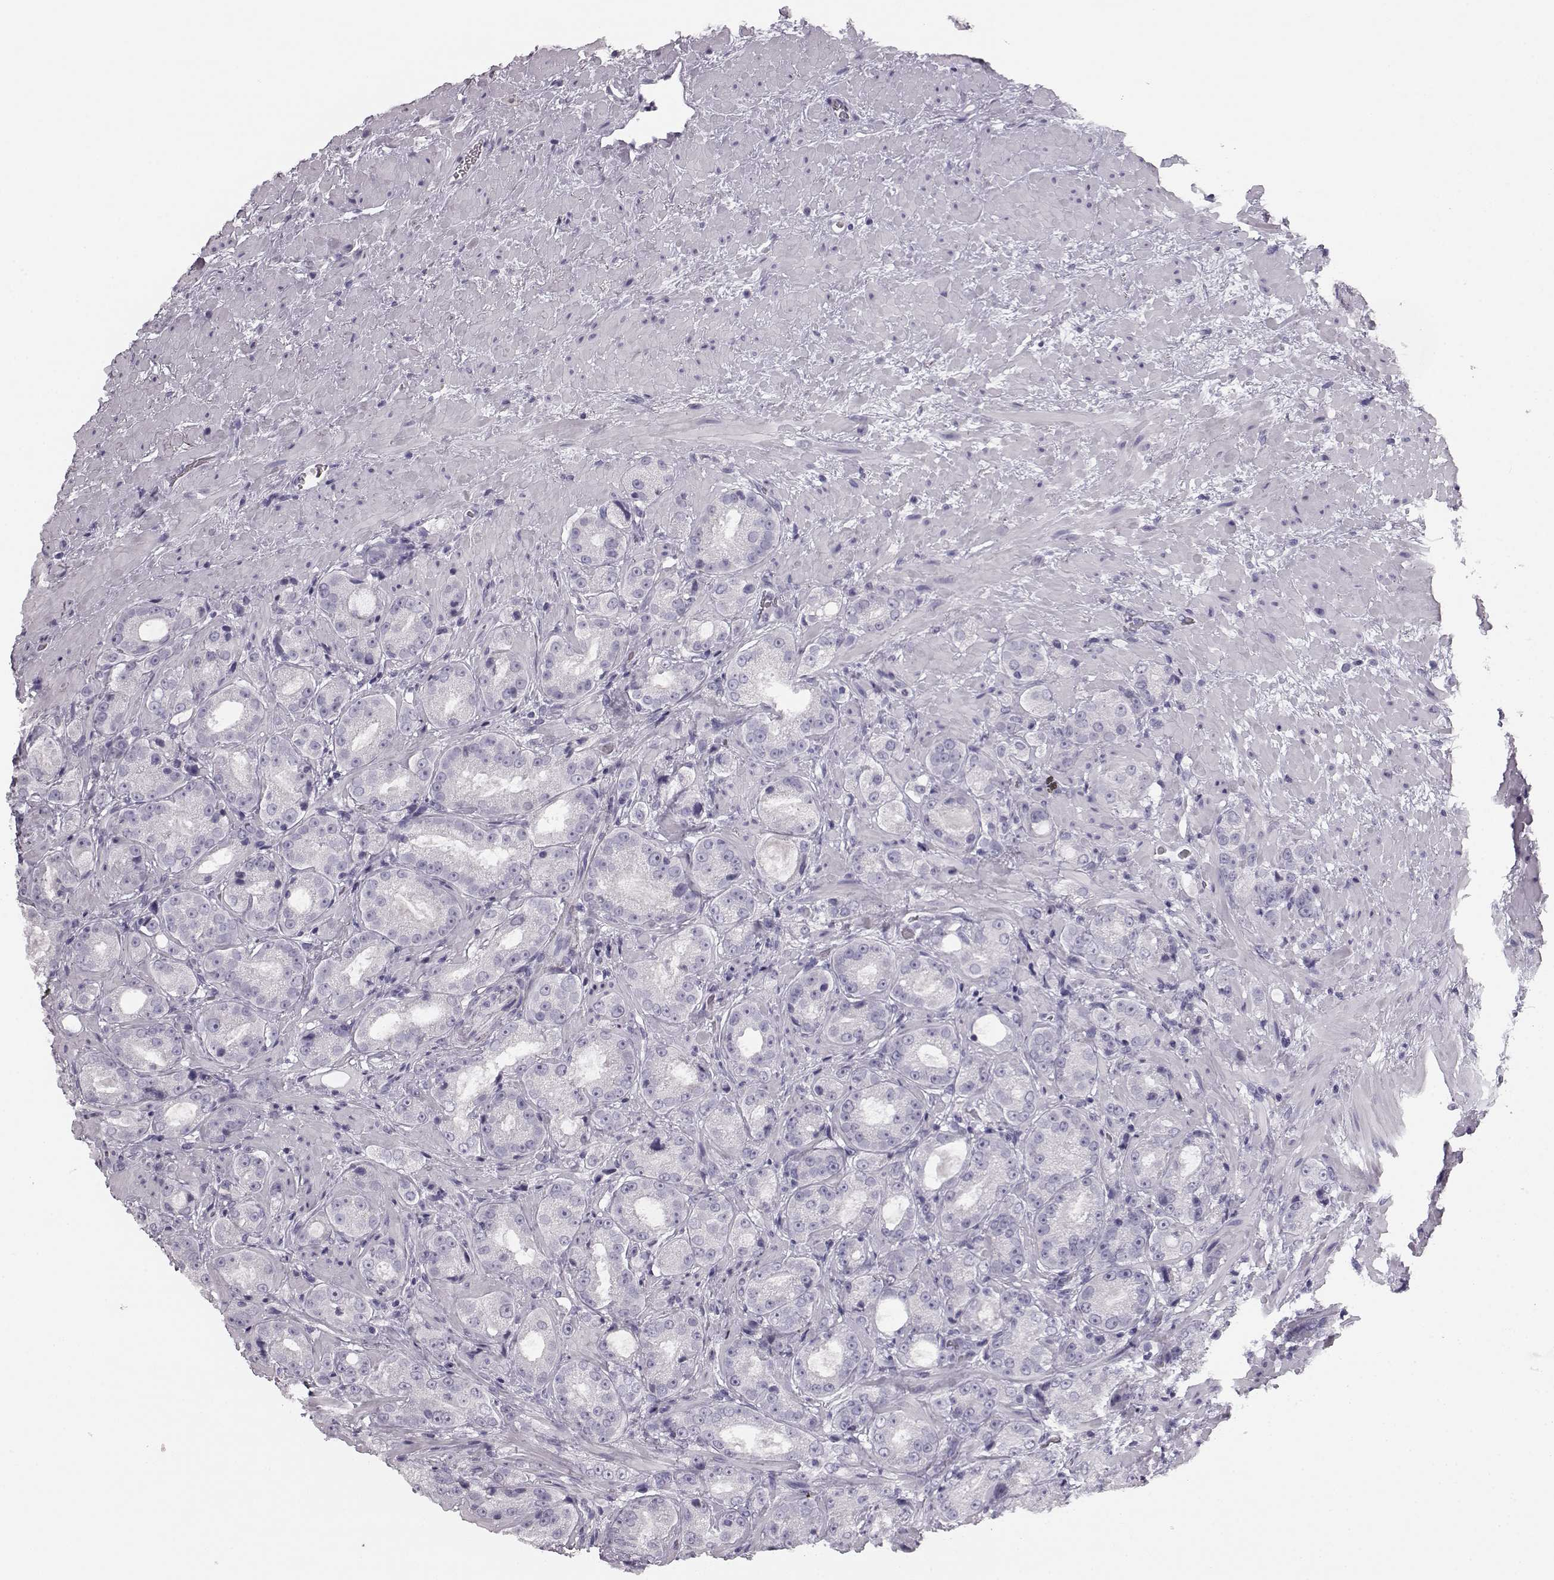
{"staining": {"intensity": "negative", "quantity": "none", "location": "none"}, "tissue": "prostate cancer", "cell_type": "Tumor cells", "image_type": "cancer", "snomed": [{"axis": "morphology", "description": "Normal tissue, NOS"}, {"axis": "morphology", "description": "Adenocarcinoma, High grade"}, {"axis": "topography", "description": "Prostate"}], "caption": "A high-resolution photomicrograph shows immunohistochemistry staining of prostate cancer (high-grade adenocarcinoma), which reveals no significant expression in tumor cells. (Stains: DAB (3,3'-diaminobenzidine) immunohistochemistry (IHC) with hematoxylin counter stain, Microscopy: brightfield microscopy at high magnification).", "gene": "BFSP2", "patient": {"sex": "male", "age": 83}}